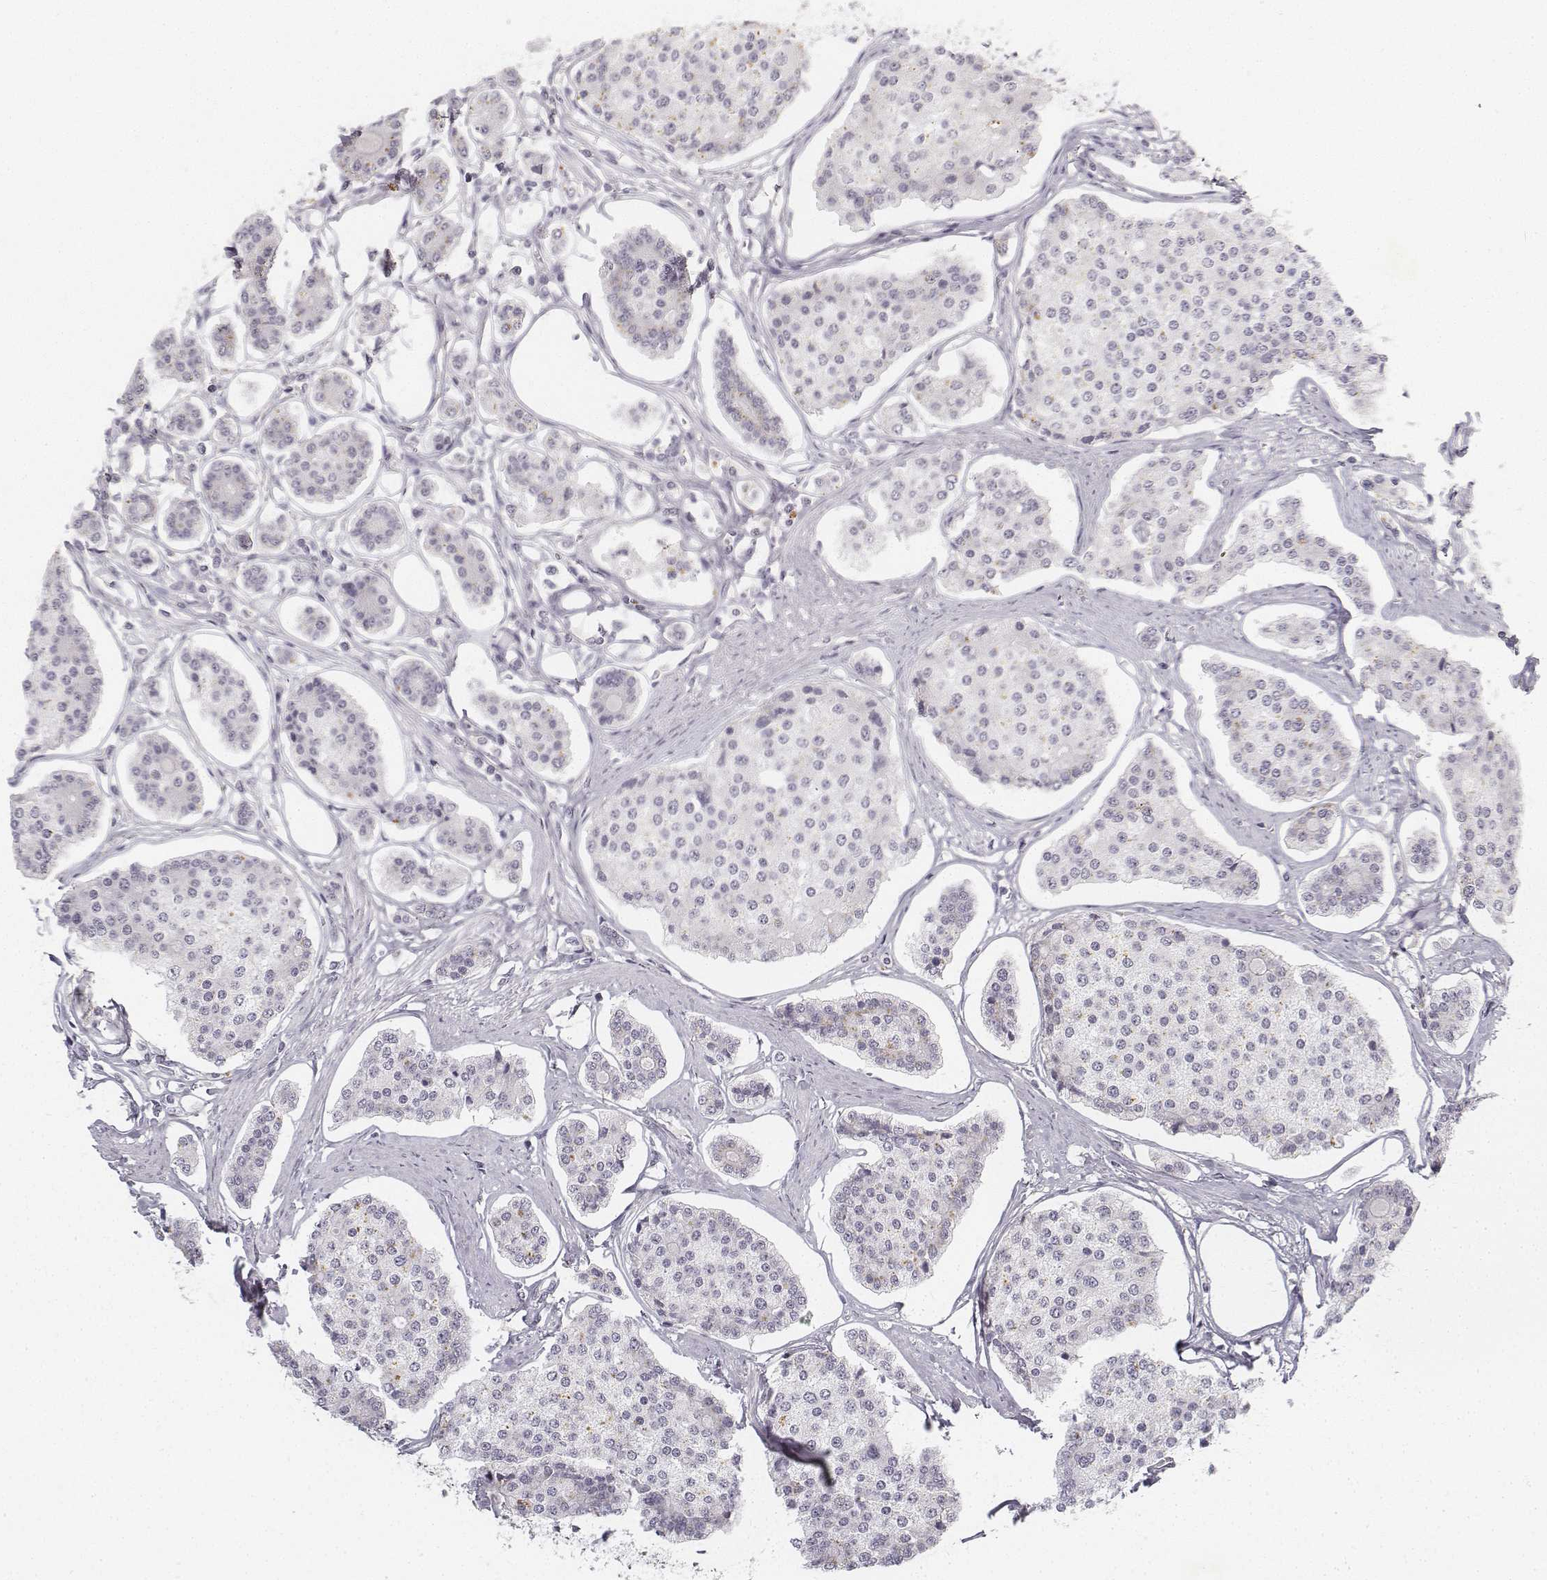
{"staining": {"intensity": "negative", "quantity": "none", "location": "none"}, "tissue": "carcinoid", "cell_type": "Tumor cells", "image_type": "cancer", "snomed": [{"axis": "morphology", "description": "Carcinoid, malignant, NOS"}, {"axis": "topography", "description": "Small intestine"}], "caption": "Immunohistochemistry photomicrograph of carcinoid stained for a protein (brown), which shows no expression in tumor cells.", "gene": "KRT84", "patient": {"sex": "female", "age": 65}}